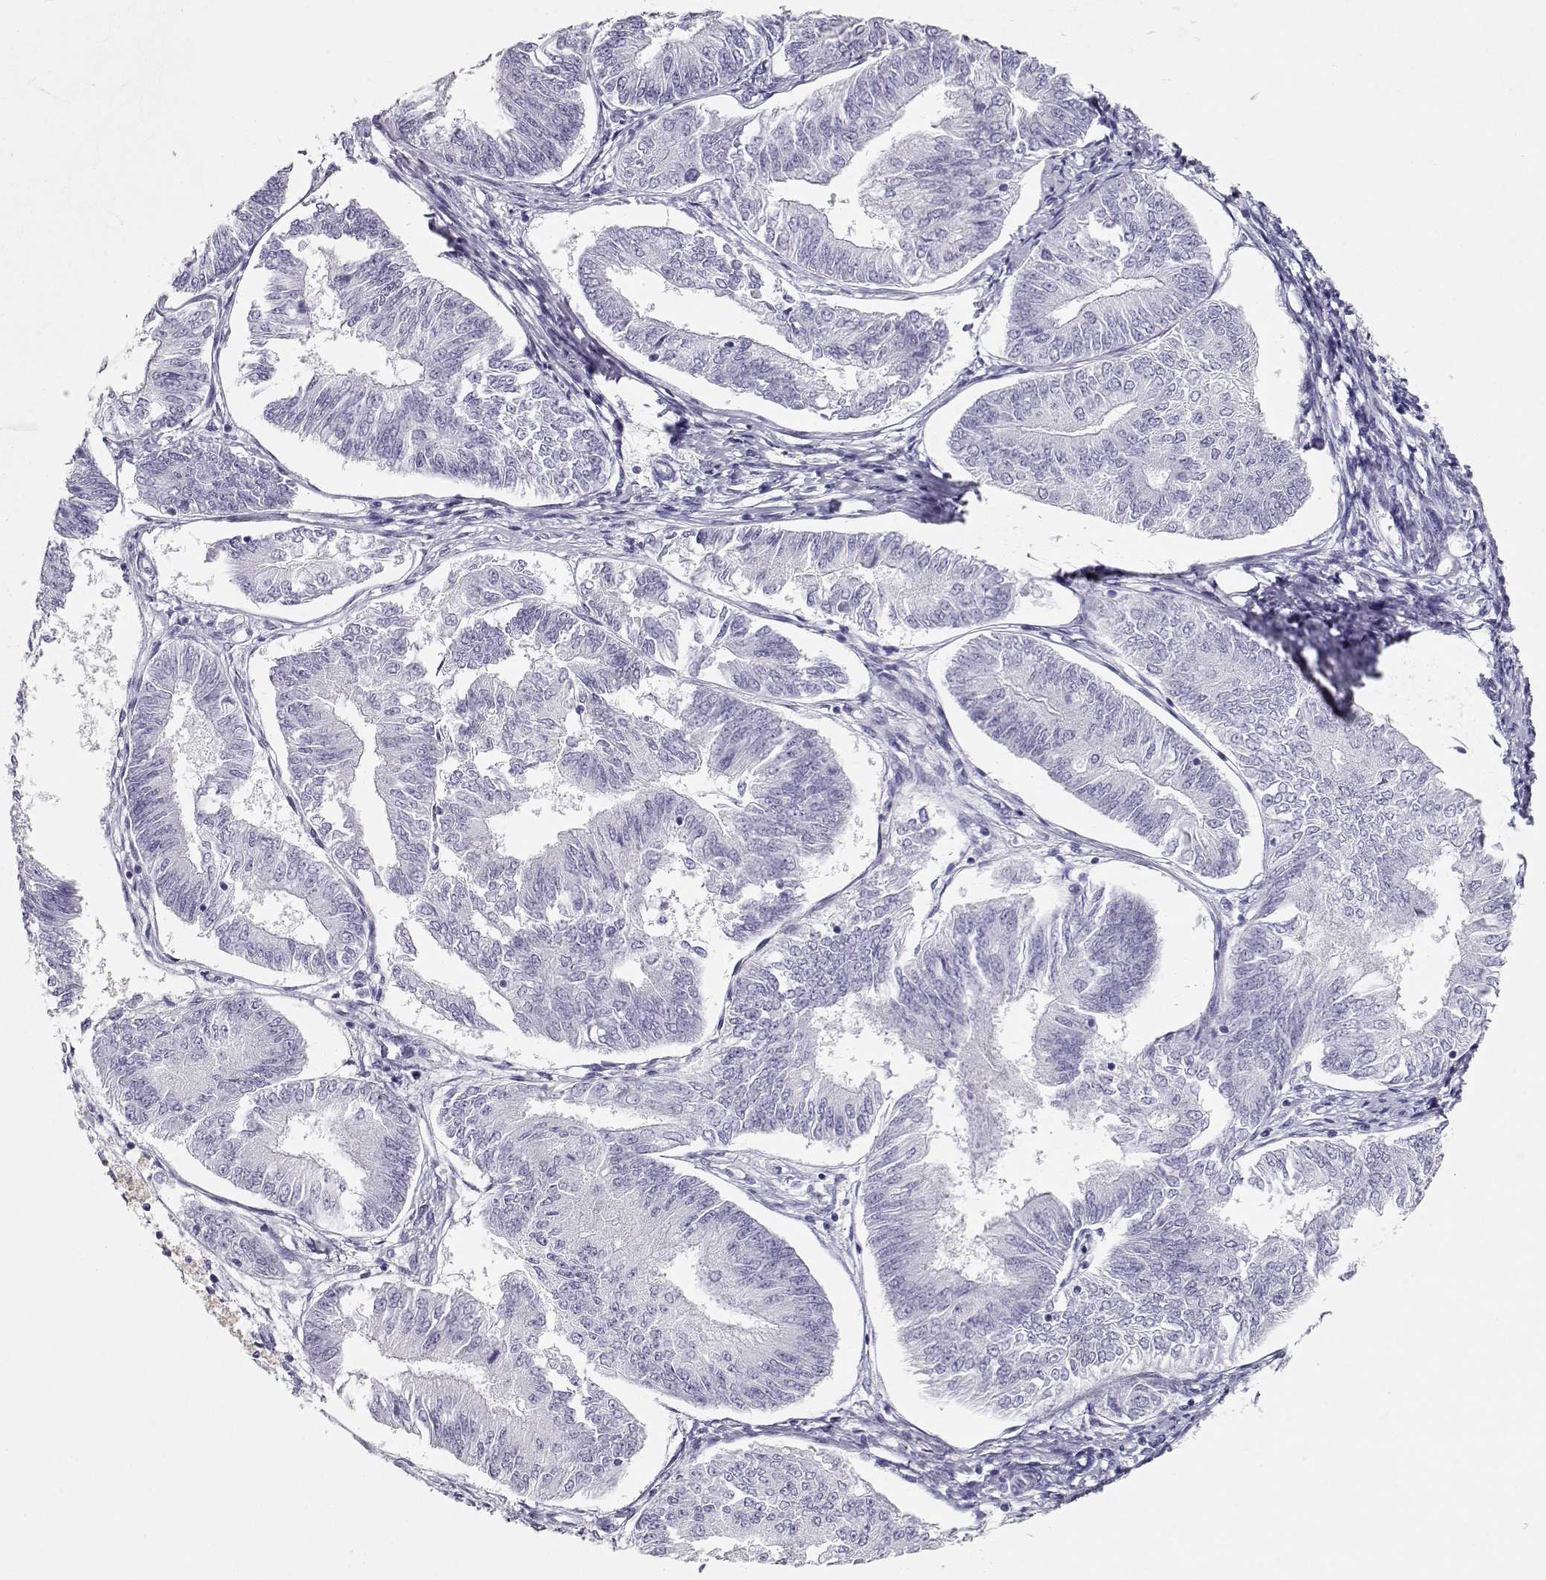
{"staining": {"intensity": "negative", "quantity": "none", "location": "none"}, "tissue": "endometrial cancer", "cell_type": "Tumor cells", "image_type": "cancer", "snomed": [{"axis": "morphology", "description": "Adenocarcinoma, NOS"}, {"axis": "topography", "description": "Endometrium"}], "caption": "This photomicrograph is of endometrial cancer stained with immunohistochemistry to label a protein in brown with the nuclei are counter-stained blue. There is no staining in tumor cells. (Stains: DAB (3,3'-diaminobenzidine) immunohistochemistry (IHC) with hematoxylin counter stain, Microscopy: brightfield microscopy at high magnification).", "gene": "MAGEC1", "patient": {"sex": "female", "age": 58}}